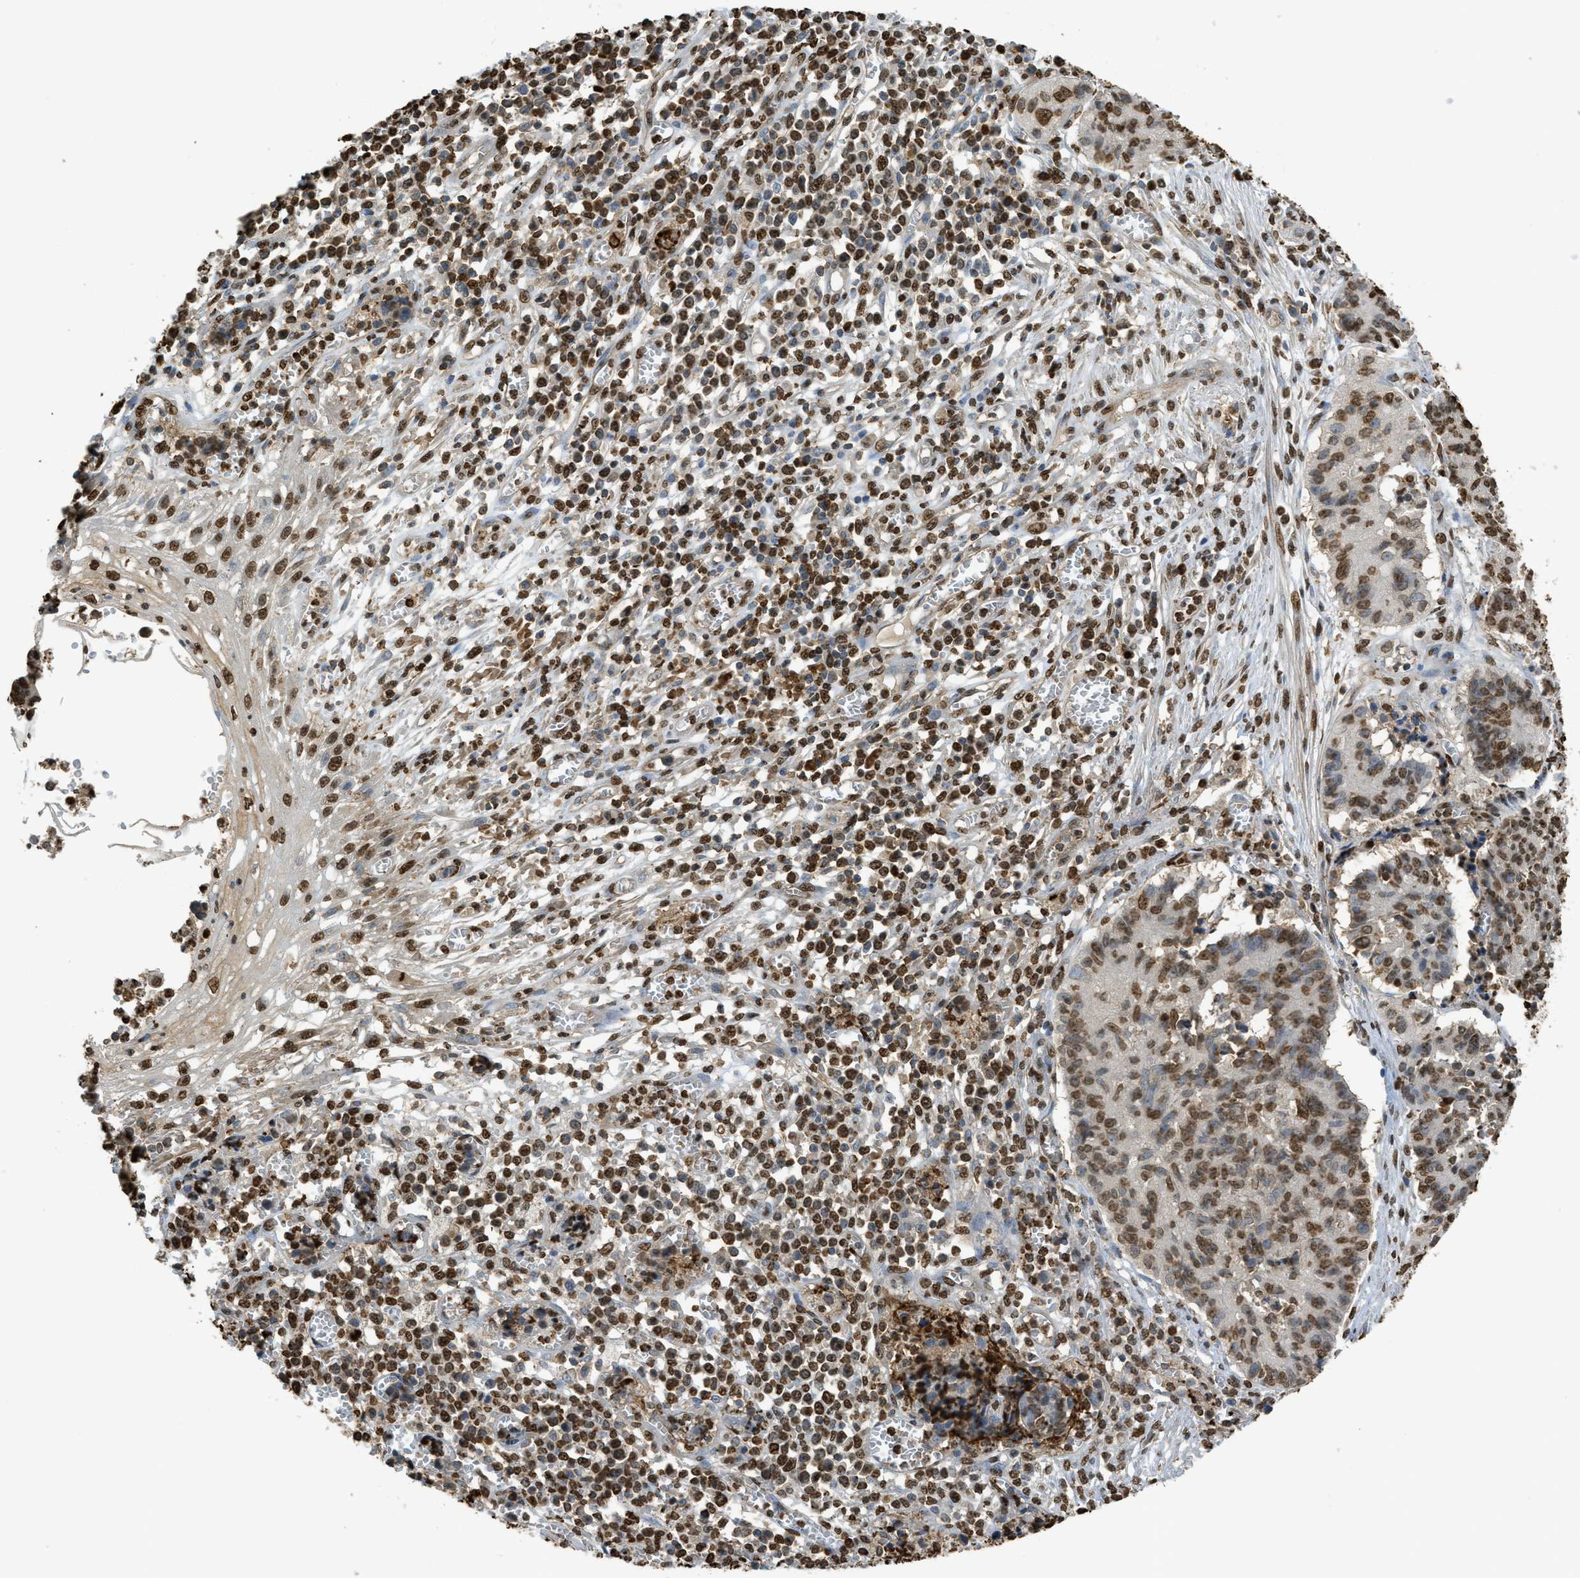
{"staining": {"intensity": "moderate", "quantity": "25%-75%", "location": "nuclear"}, "tissue": "cervical cancer", "cell_type": "Tumor cells", "image_type": "cancer", "snomed": [{"axis": "morphology", "description": "Squamous cell carcinoma, NOS"}, {"axis": "topography", "description": "Cervix"}], "caption": "Human squamous cell carcinoma (cervical) stained with a protein marker demonstrates moderate staining in tumor cells.", "gene": "NR5A2", "patient": {"sex": "female", "age": 35}}